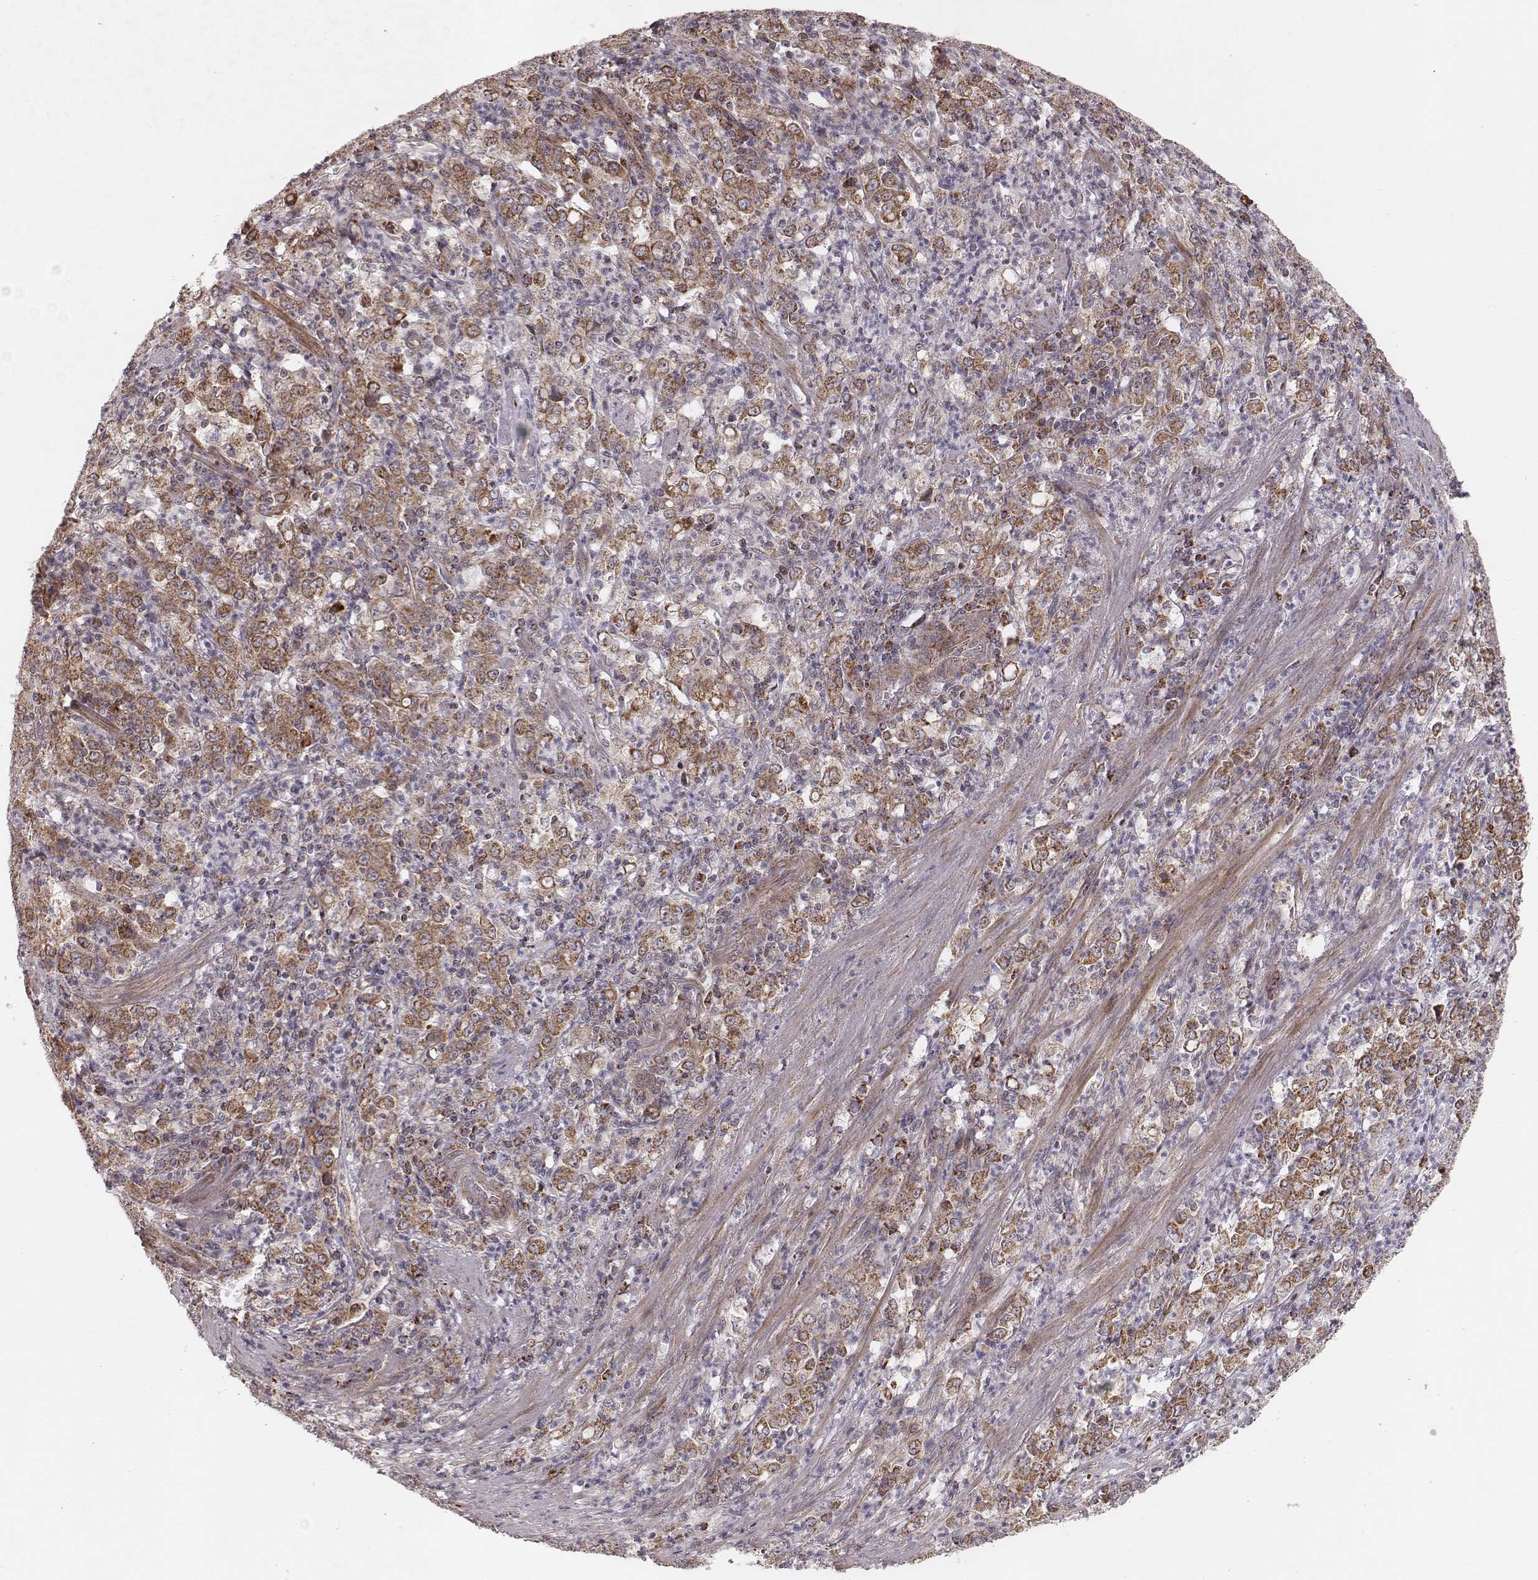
{"staining": {"intensity": "moderate", "quantity": ">75%", "location": "cytoplasmic/membranous"}, "tissue": "stomach cancer", "cell_type": "Tumor cells", "image_type": "cancer", "snomed": [{"axis": "morphology", "description": "Adenocarcinoma, NOS"}, {"axis": "topography", "description": "Stomach, lower"}], "caption": "Stomach cancer (adenocarcinoma) stained with immunohistochemistry (IHC) demonstrates moderate cytoplasmic/membranous staining in approximately >75% of tumor cells. Immunohistochemistry stains the protein in brown and the nuclei are stained blue.", "gene": "NDUFA7", "patient": {"sex": "female", "age": 71}}